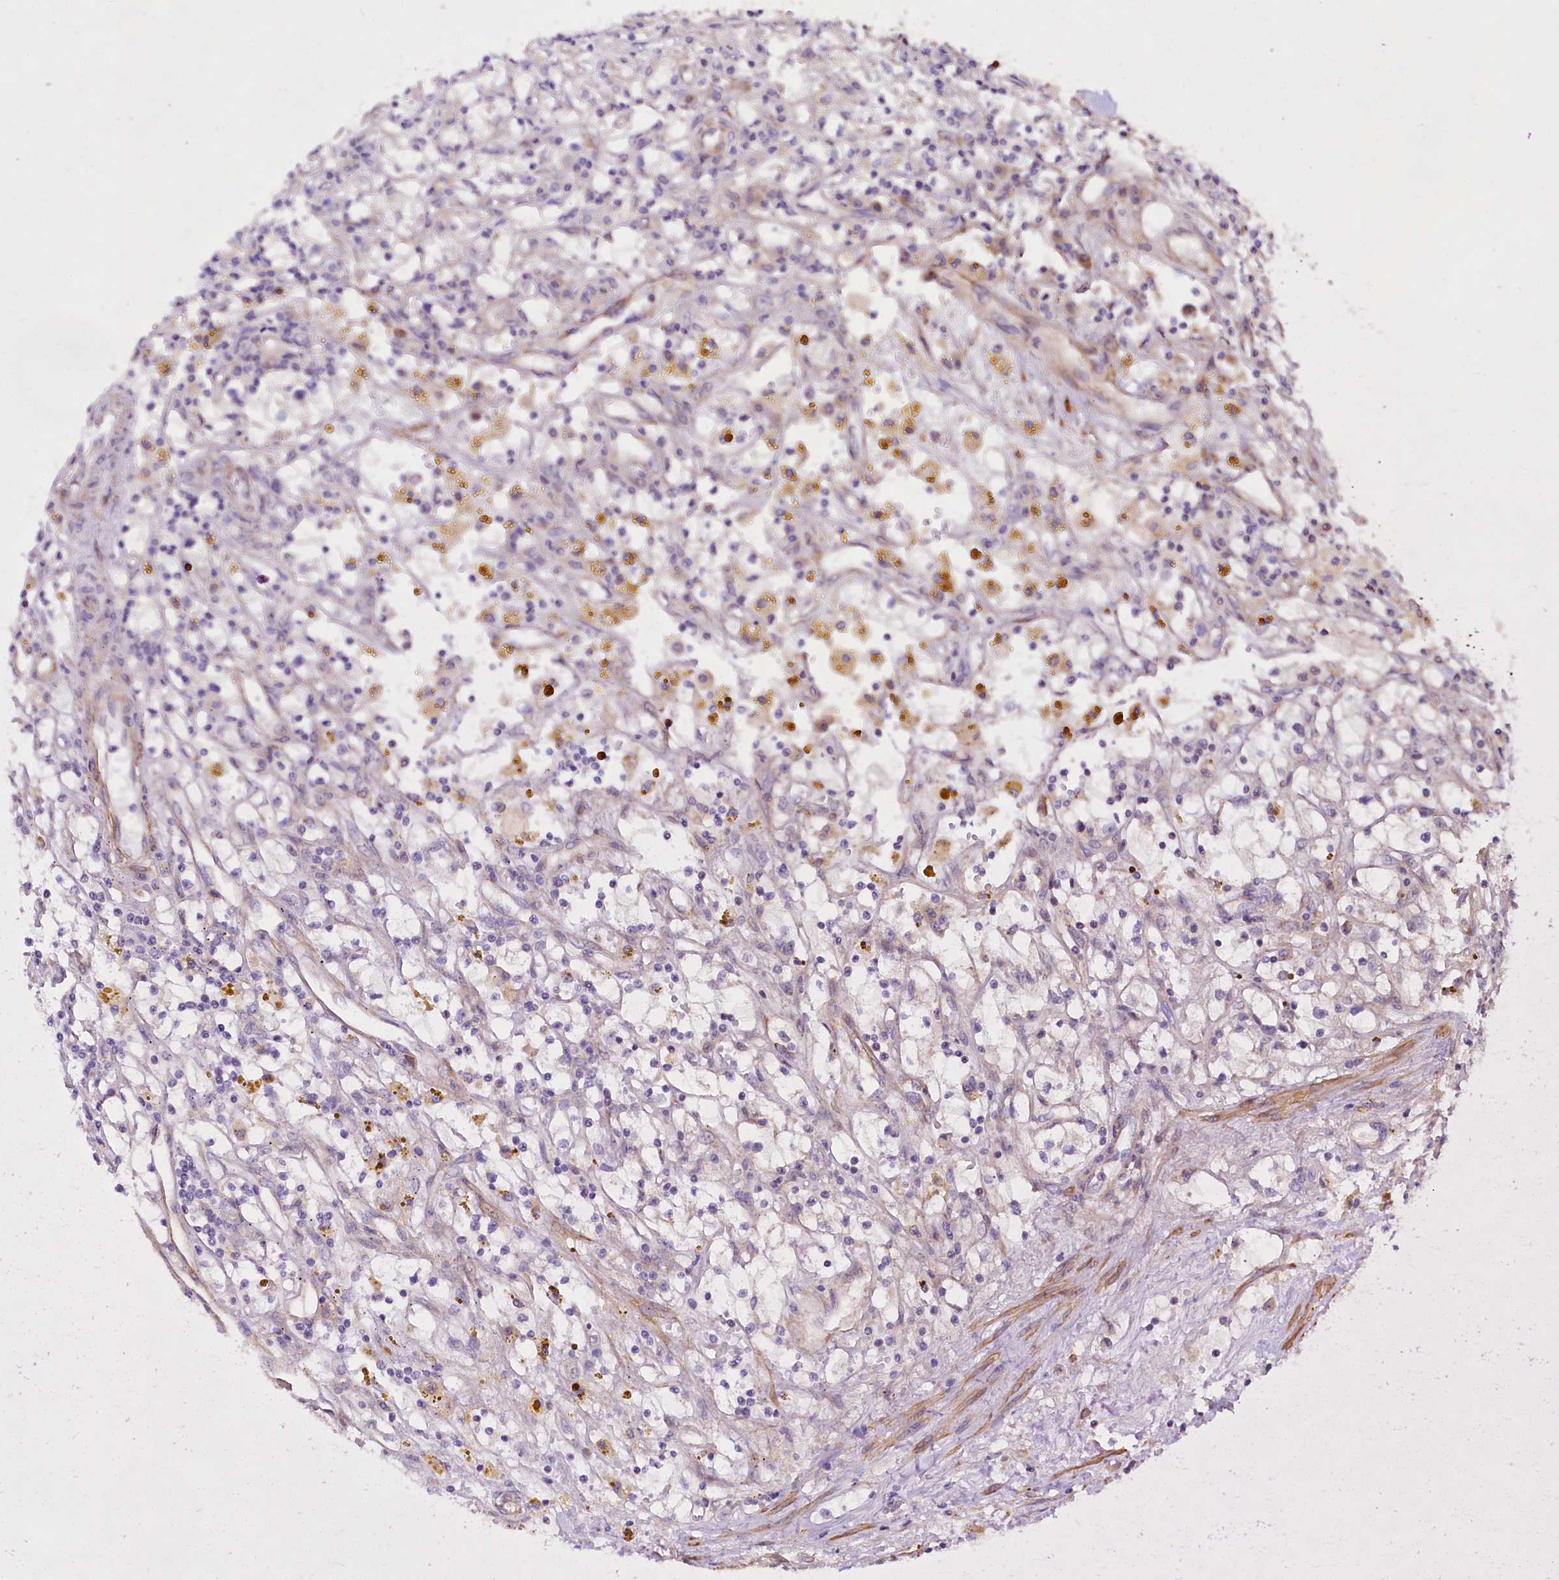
{"staining": {"intensity": "negative", "quantity": "none", "location": "none"}, "tissue": "renal cancer", "cell_type": "Tumor cells", "image_type": "cancer", "snomed": [{"axis": "morphology", "description": "Adenocarcinoma, NOS"}, {"axis": "topography", "description": "Kidney"}], "caption": "There is no significant staining in tumor cells of renal cancer. (Immunohistochemistry, brightfield microscopy, high magnification).", "gene": "VPS11", "patient": {"sex": "male", "age": 56}}